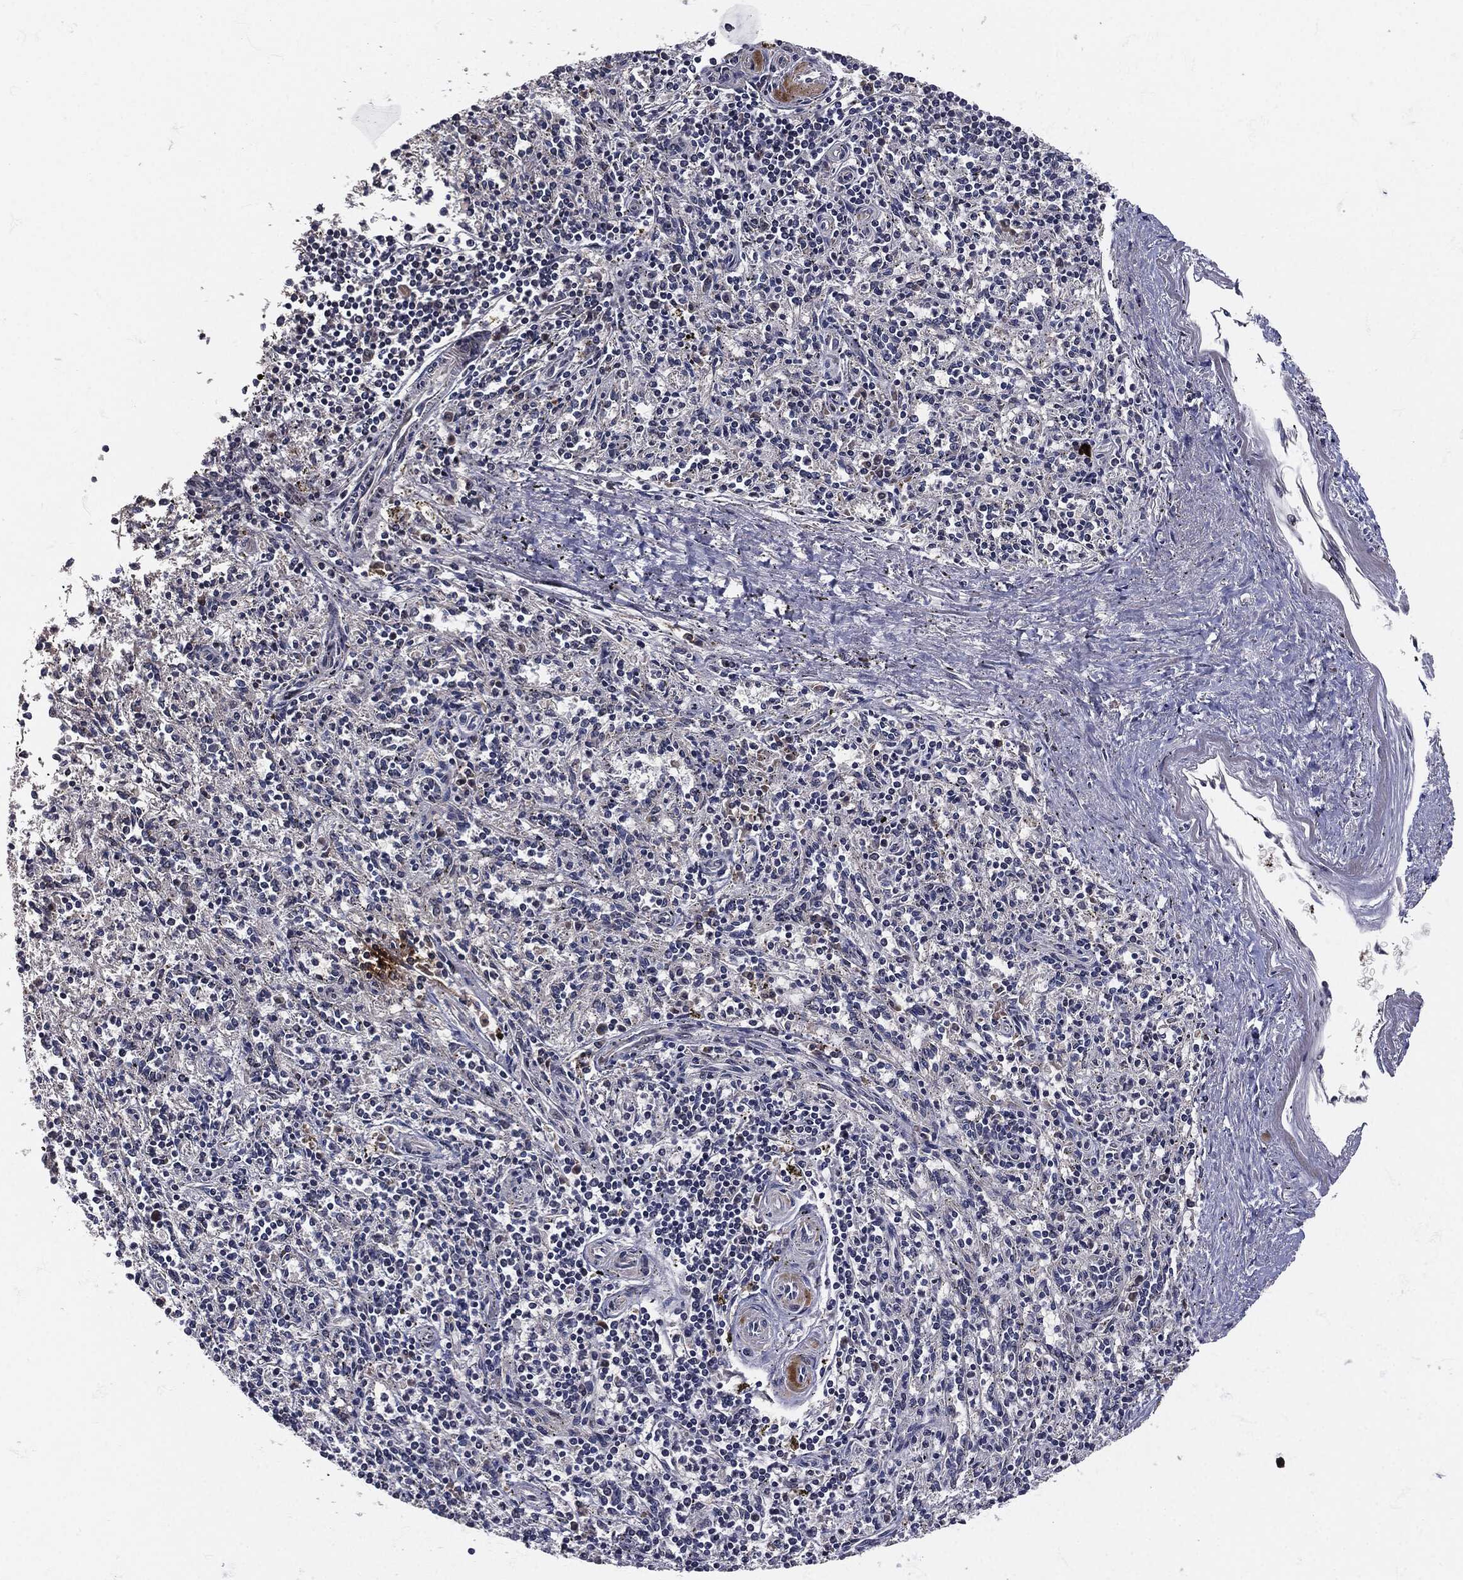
{"staining": {"intensity": "negative", "quantity": "none", "location": "none"}, "tissue": "spleen", "cell_type": "Cells in red pulp", "image_type": "normal", "snomed": [{"axis": "morphology", "description": "Normal tissue, NOS"}, {"axis": "topography", "description": "Spleen"}], "caption": "This is an IHC image of unremarkable spleen. There is no expression in cells in red pulp.", "gene": "SIGLEC9", "patient": {"sex": "male", "age": 69}}